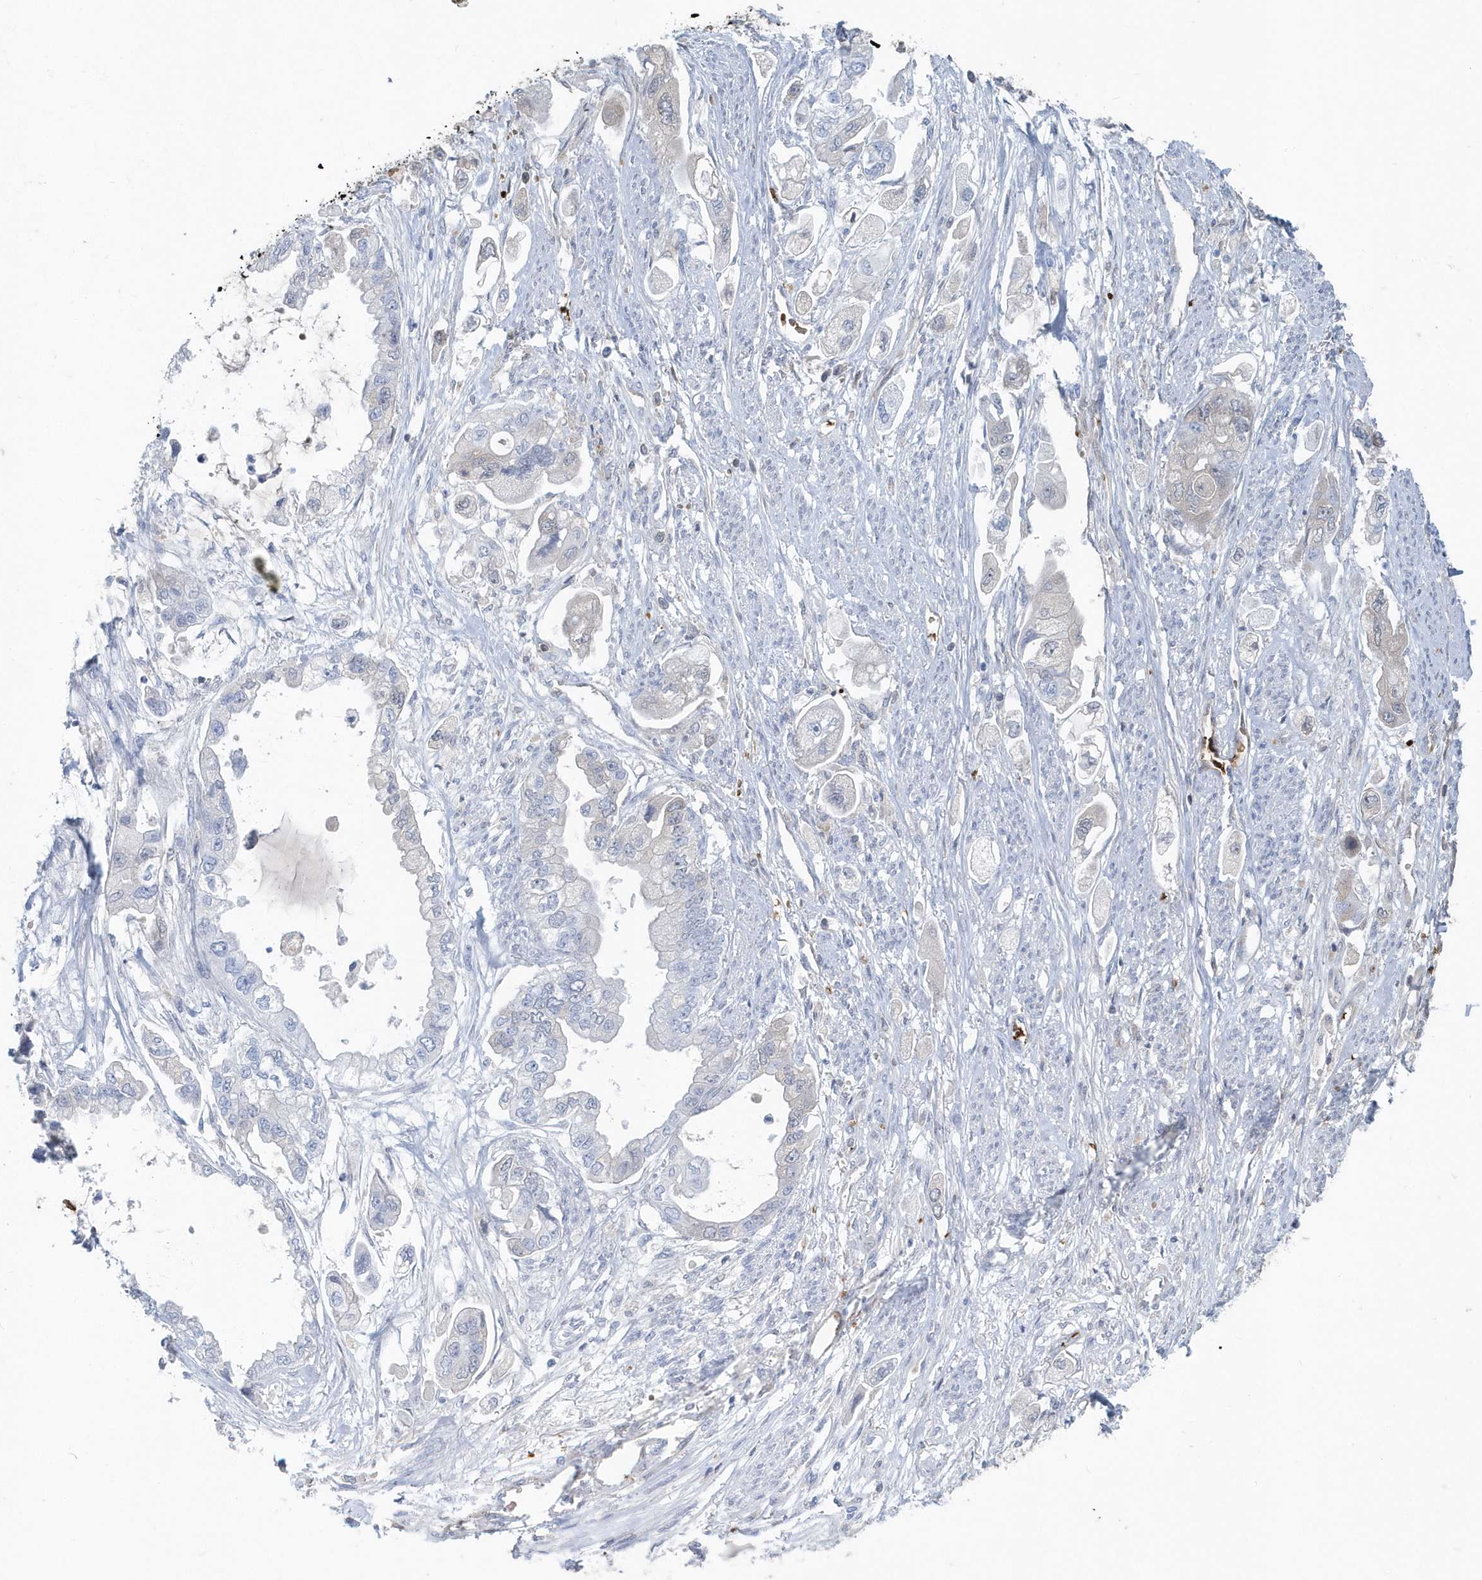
{"staining": {"intensity": "negative", "quantity": "none", "location": "none"}, "tissue": "stomach cancer", "cell_type": "Tumor cells", "image_type": "cancer", "snomed": [{"axis": "morphology", "description": "Adenocarcinoma, NOS"}, {"axis": "topography", "description": "Stomach"}], "caption": "Tumor cells are negative for brown protein staining in stomach adenocarcinoma.", "gene": "HBA2", "patient": {"sex": "male", "age": 62}}